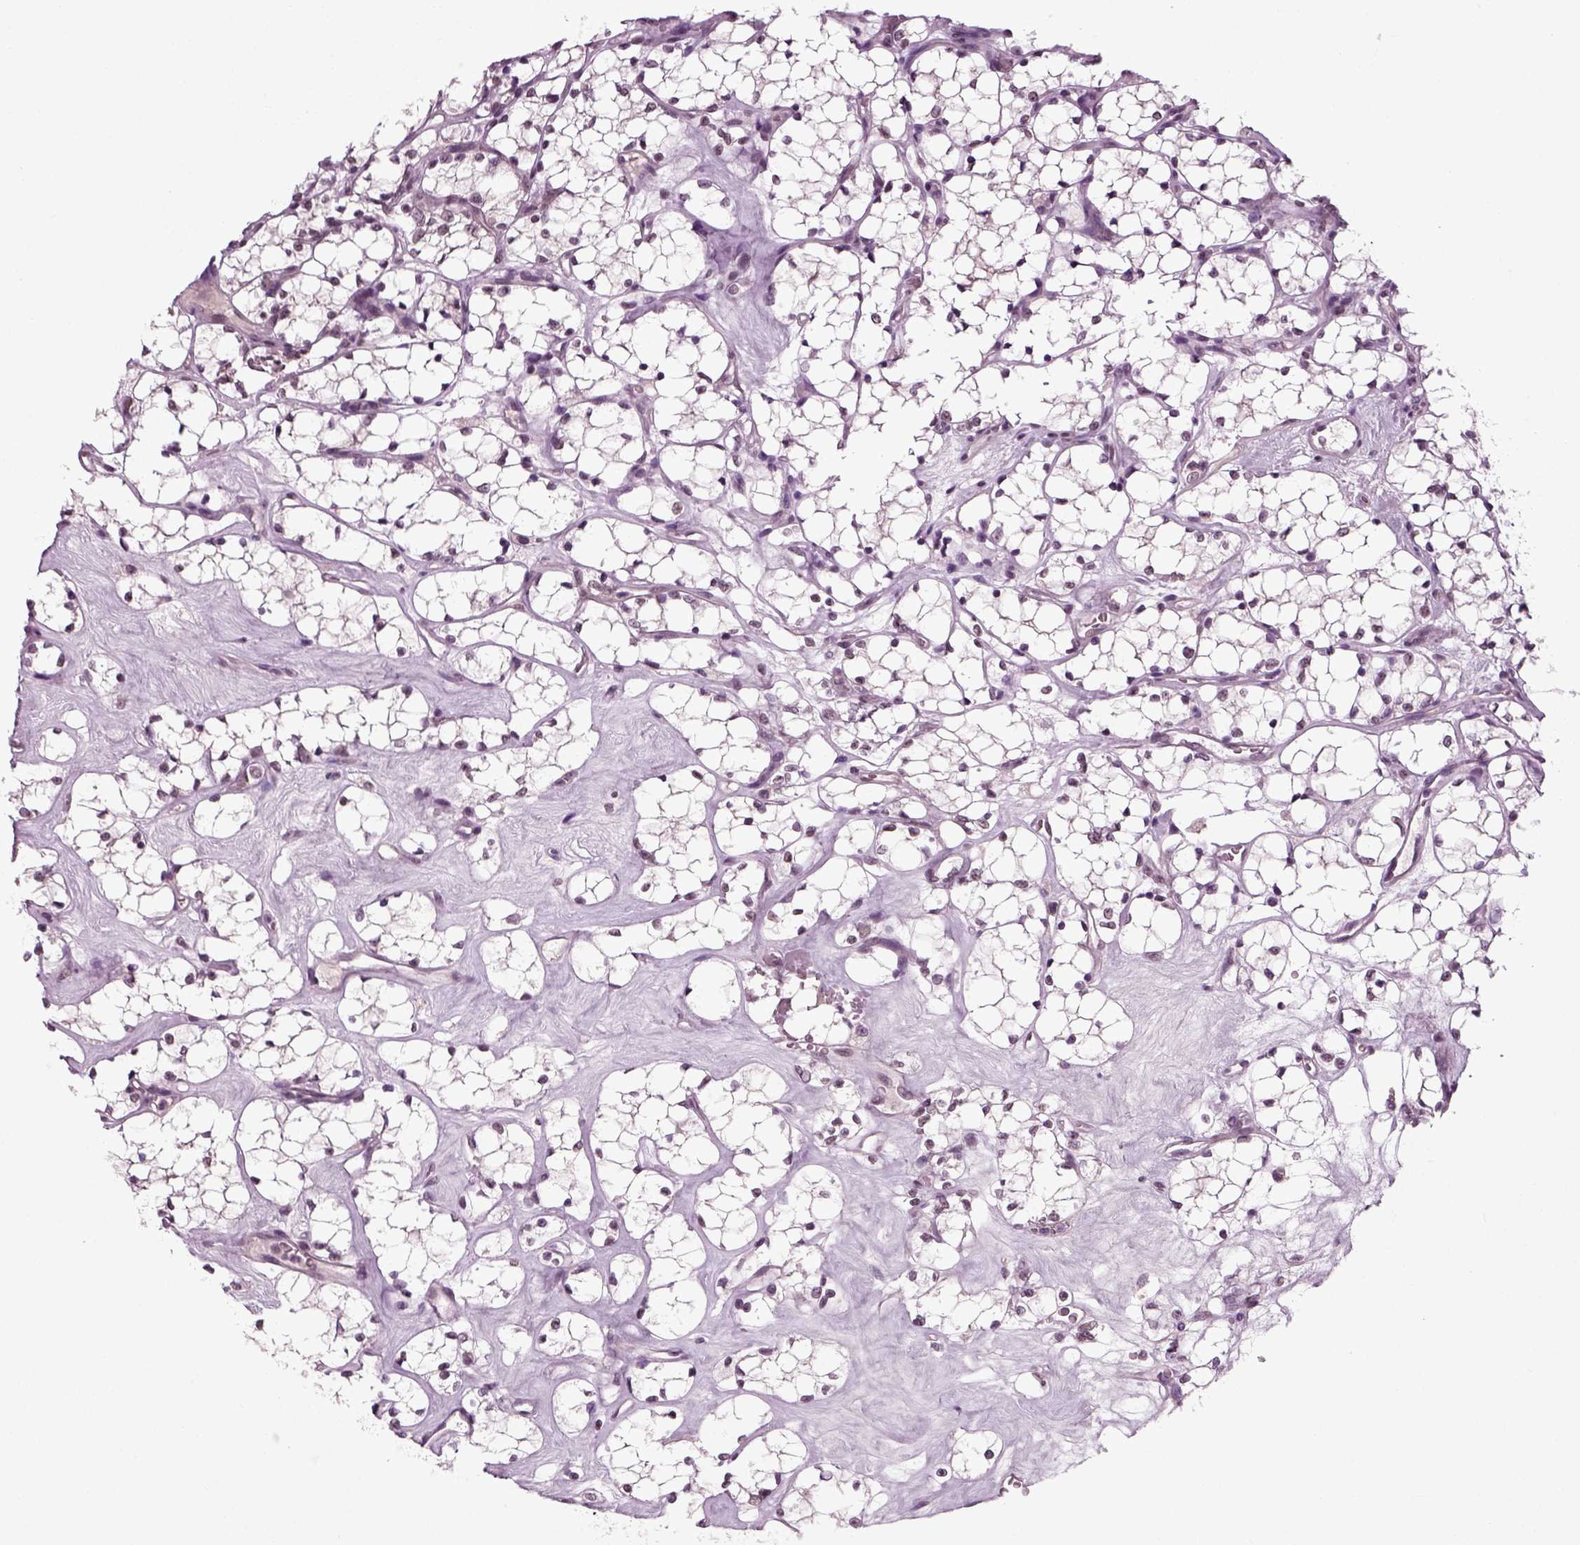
{"staining": {"intensity": "negative", "quantity": "none", "location": "none"}, "tissue": "renal cancer", "cell_type": "Tumor cells", "image_type": "cancer", "snomed": [{"axis": "morphology", "description": "Adenocarcinoma, NOS"}, {"axis": "topography", "description": "Kidney"}], "caption": "There is no significant positivity in tumor cells of renal cancer (adenocarcinoma). (Stains: DAB IHC with hematoxylin counter stain, Microscopy: brightfield microscopy at high magnification).", "gene": "RCOR3", "patient": {"sex": "female", "age": 69}}